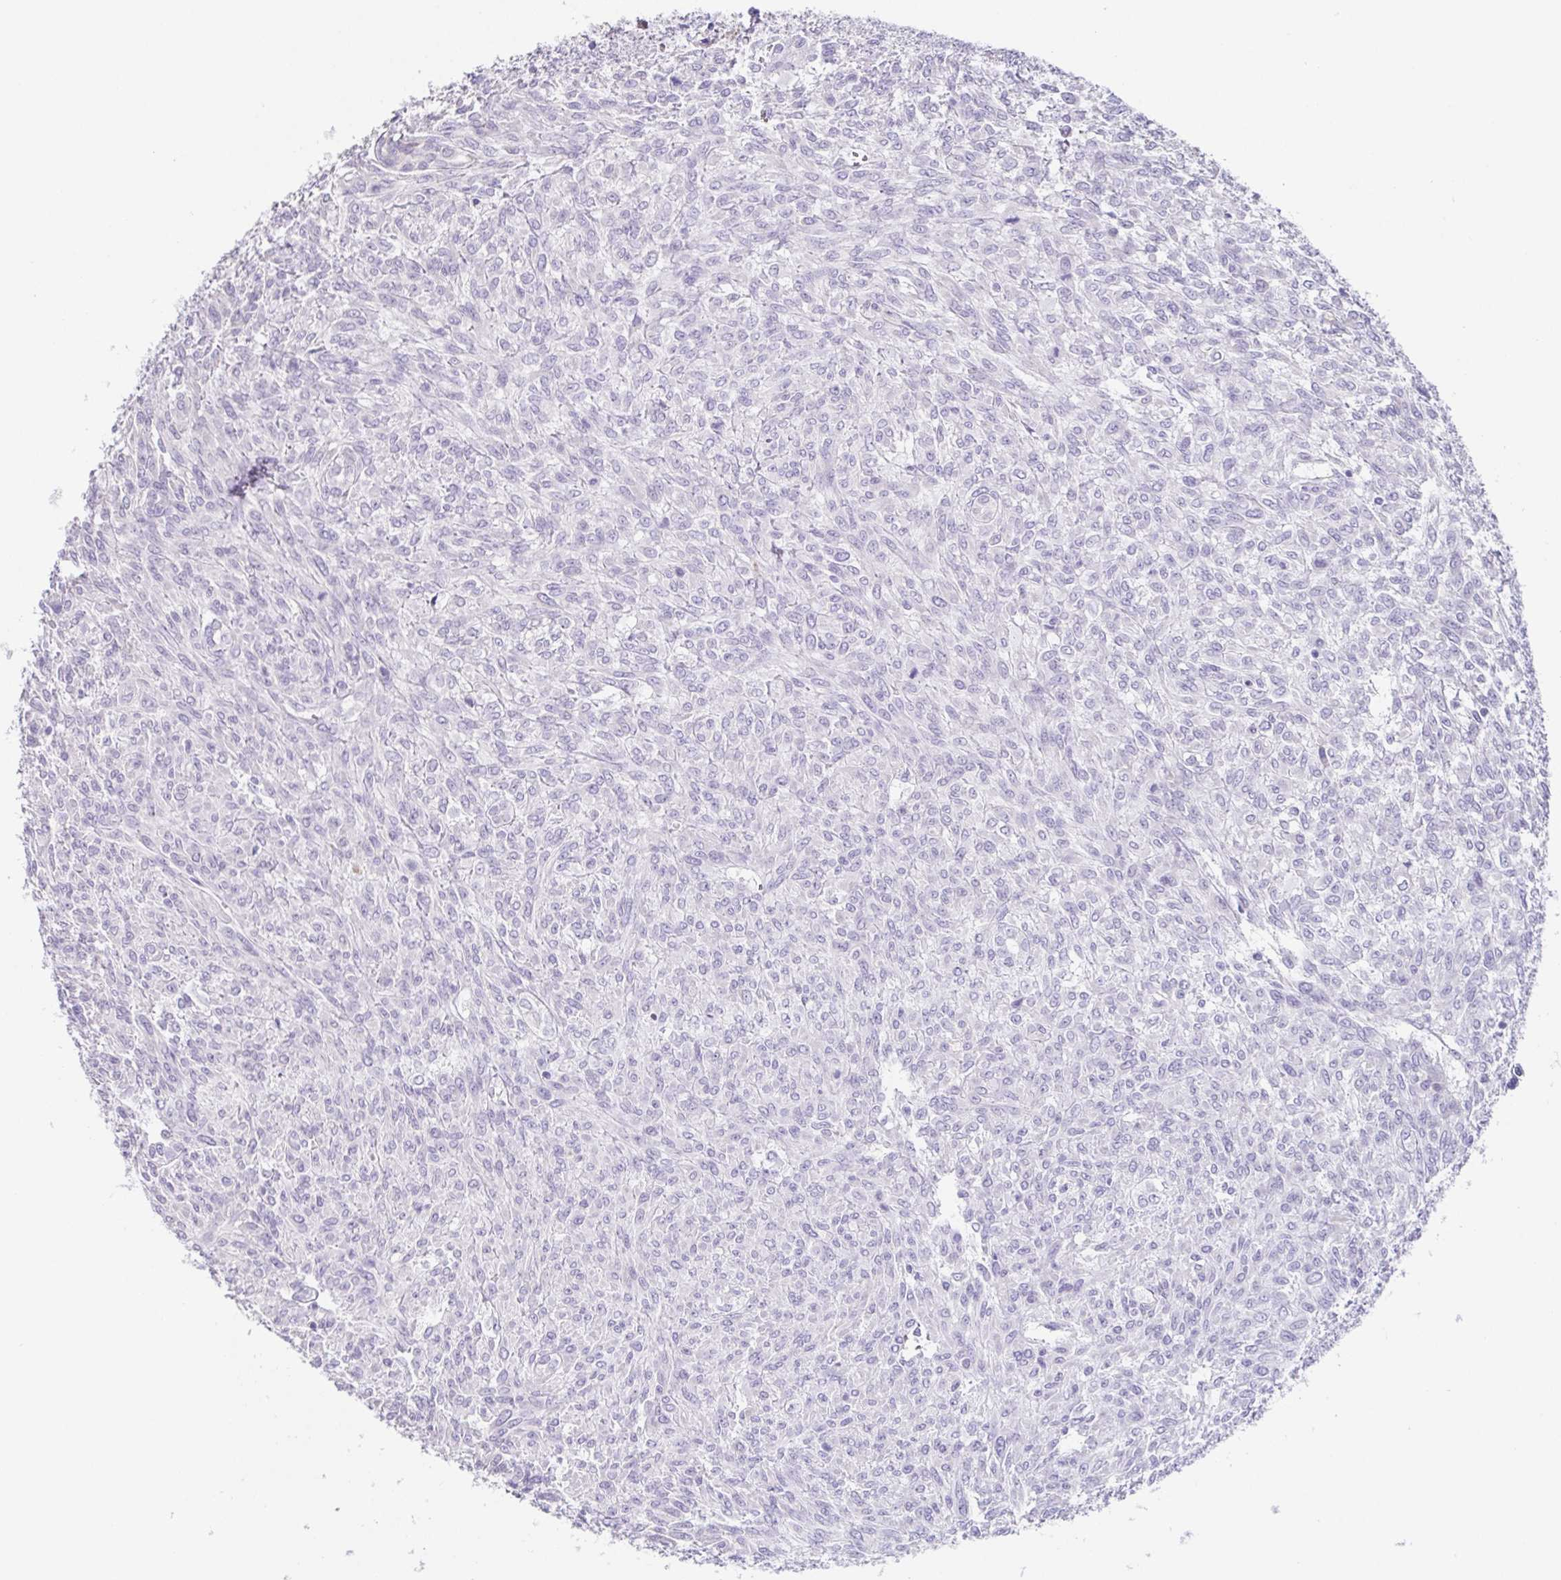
{"staining": {"intensity": "negative", "quantity": "none", "location": "none"}, "tissue": "renal cancer", "cell_type": "Tumor cells", "image_type": "cancer", "snomed": [{"axis": "morphology", "description": "Adenocarcinoma, NOS"}, {"axis": "topography", "description": "Kidney"}], "caption": "IHC of human renal cancer (adenocarcinoma) displays no expression in tumor cells.", "gene": "HDGFL1", "patient": {"sex": "male", "age": 58}}